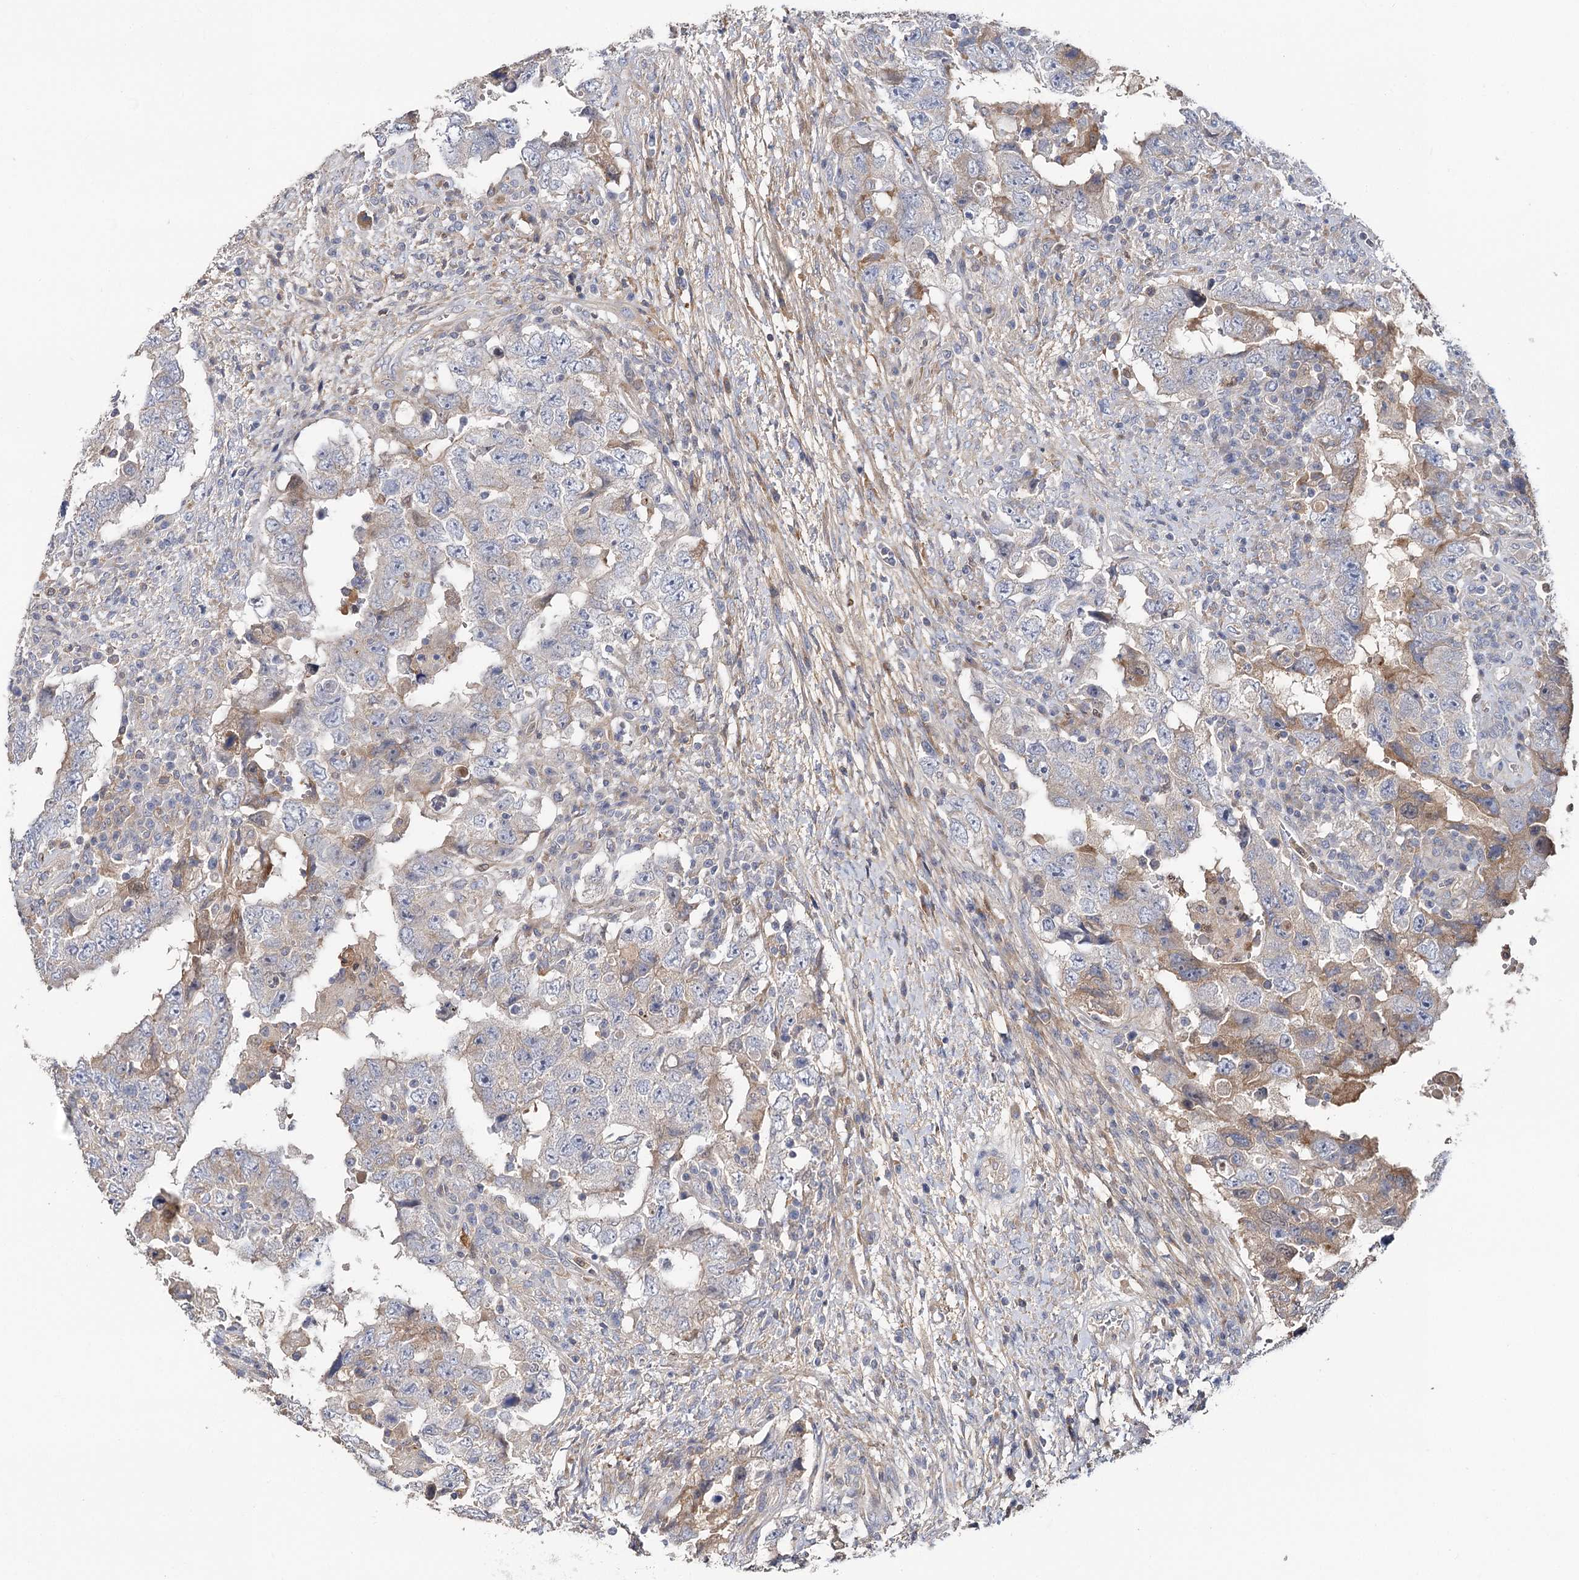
{"staining": {"intensity": "negative", "quantity": "none", "location": "none"}, "tissue": "testis cancer", "cell_type": "Tumor cells", "image_type": "cancer", "snomed": [{"axis": "morphology", "description": "Carcinoma, Embryonal, NOS"}, {"axis": "topography", "description": "Testis"}], "caption": "Tumor cells show no significant positivity in testis cancer. (DAB (3,3'-diaminobenzidine) immunohistochemistry (IHC), high magnification).", "gene": "EPB41L5", "patient": {"sex": "male", "age": 26}}